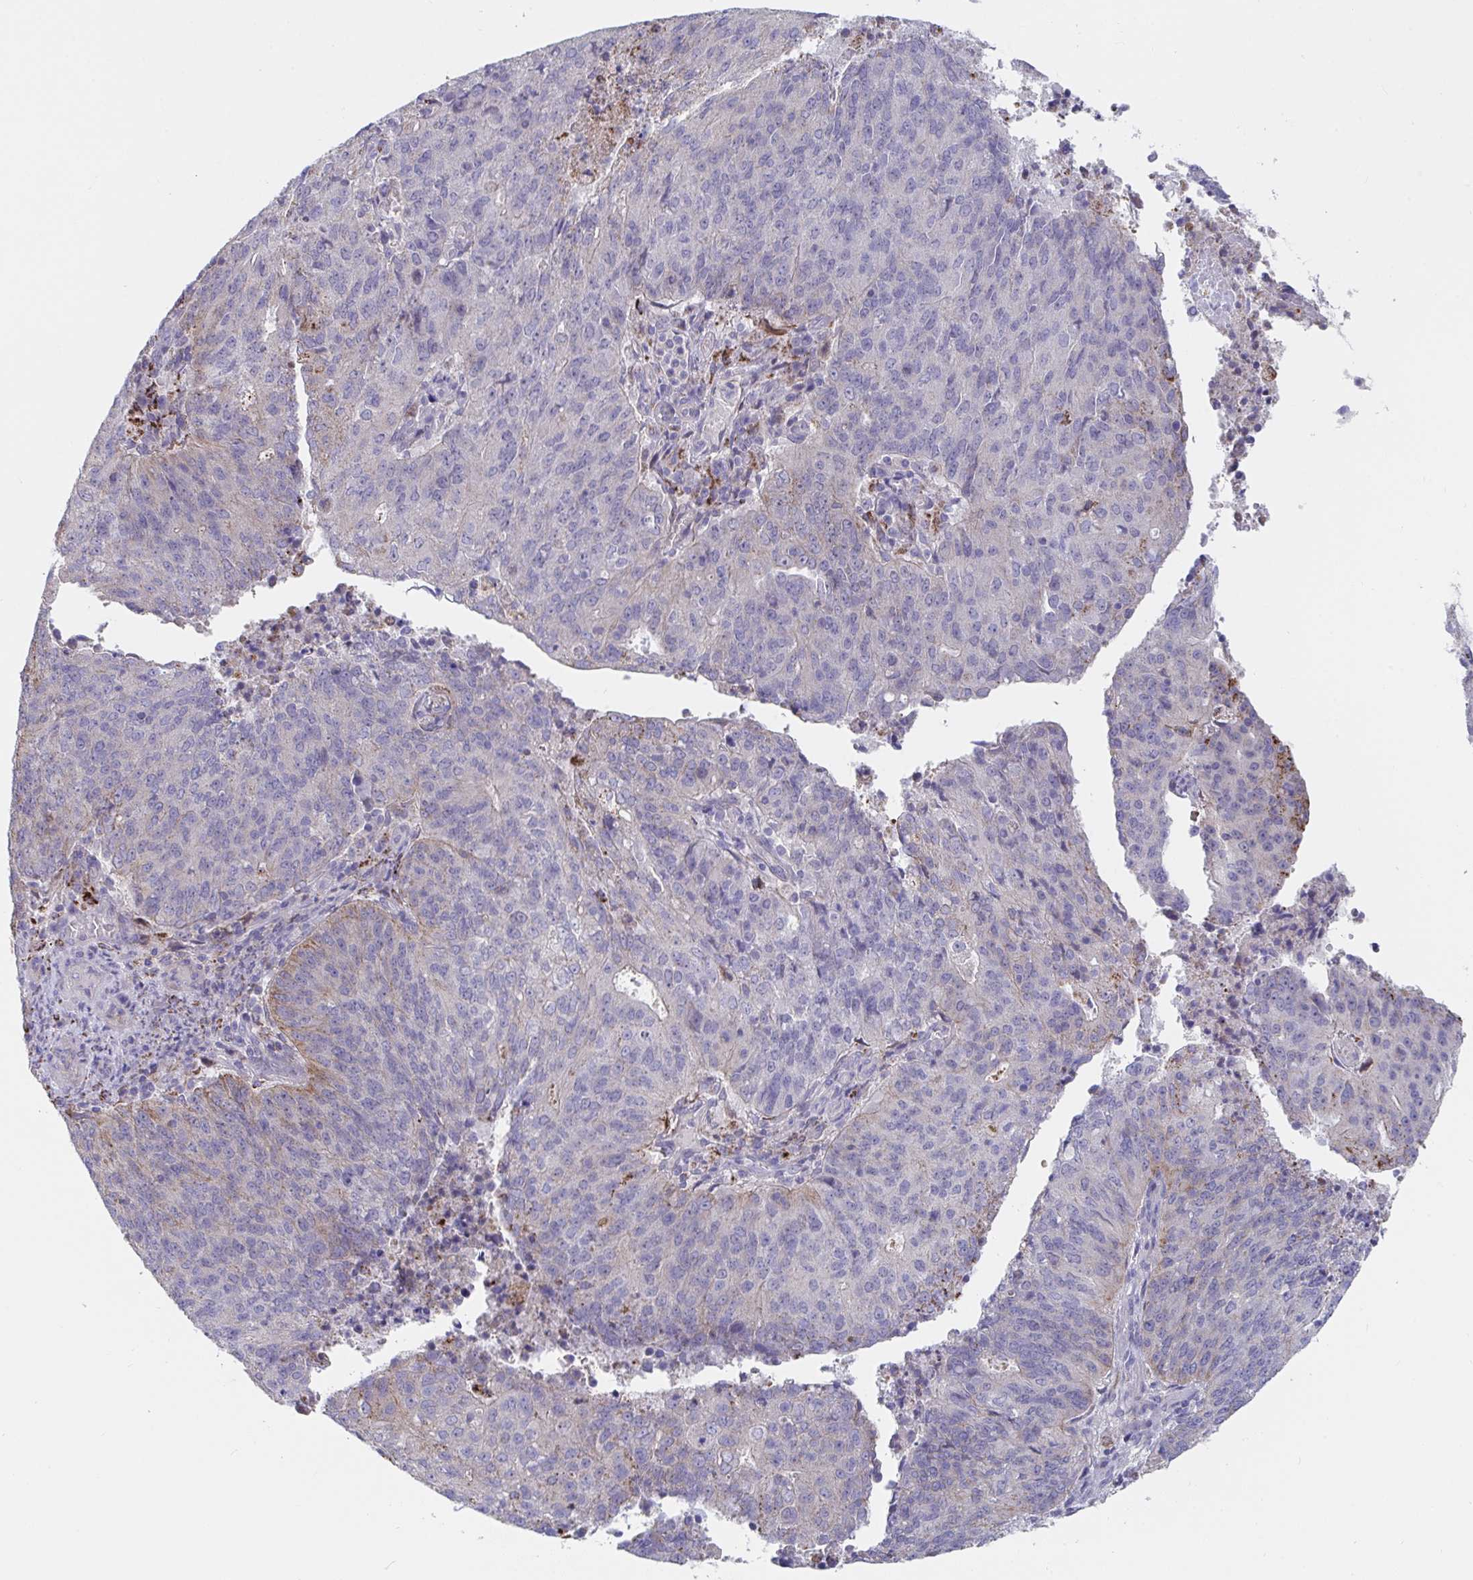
{"staining": {"intensity": "weak", "quantity": "<25%", "location": "cytoplasmic/membranous"}, "tissue": "endometrial cancer", "cell_type": "Tumor cells", "image_type": "cancer", "snomed": [{"axis": "morphology", "description": "Adenocarcinoma, NOS"}, {"axis": "topography", "description": "Endometrium"}], "caption": "A micrograph of endometrial adenocarcinoma stained for a protein exhibits no brown staining in tumor cells.", "gene": "FAM156B", "patient": {"sex": "female", "age": 82}}